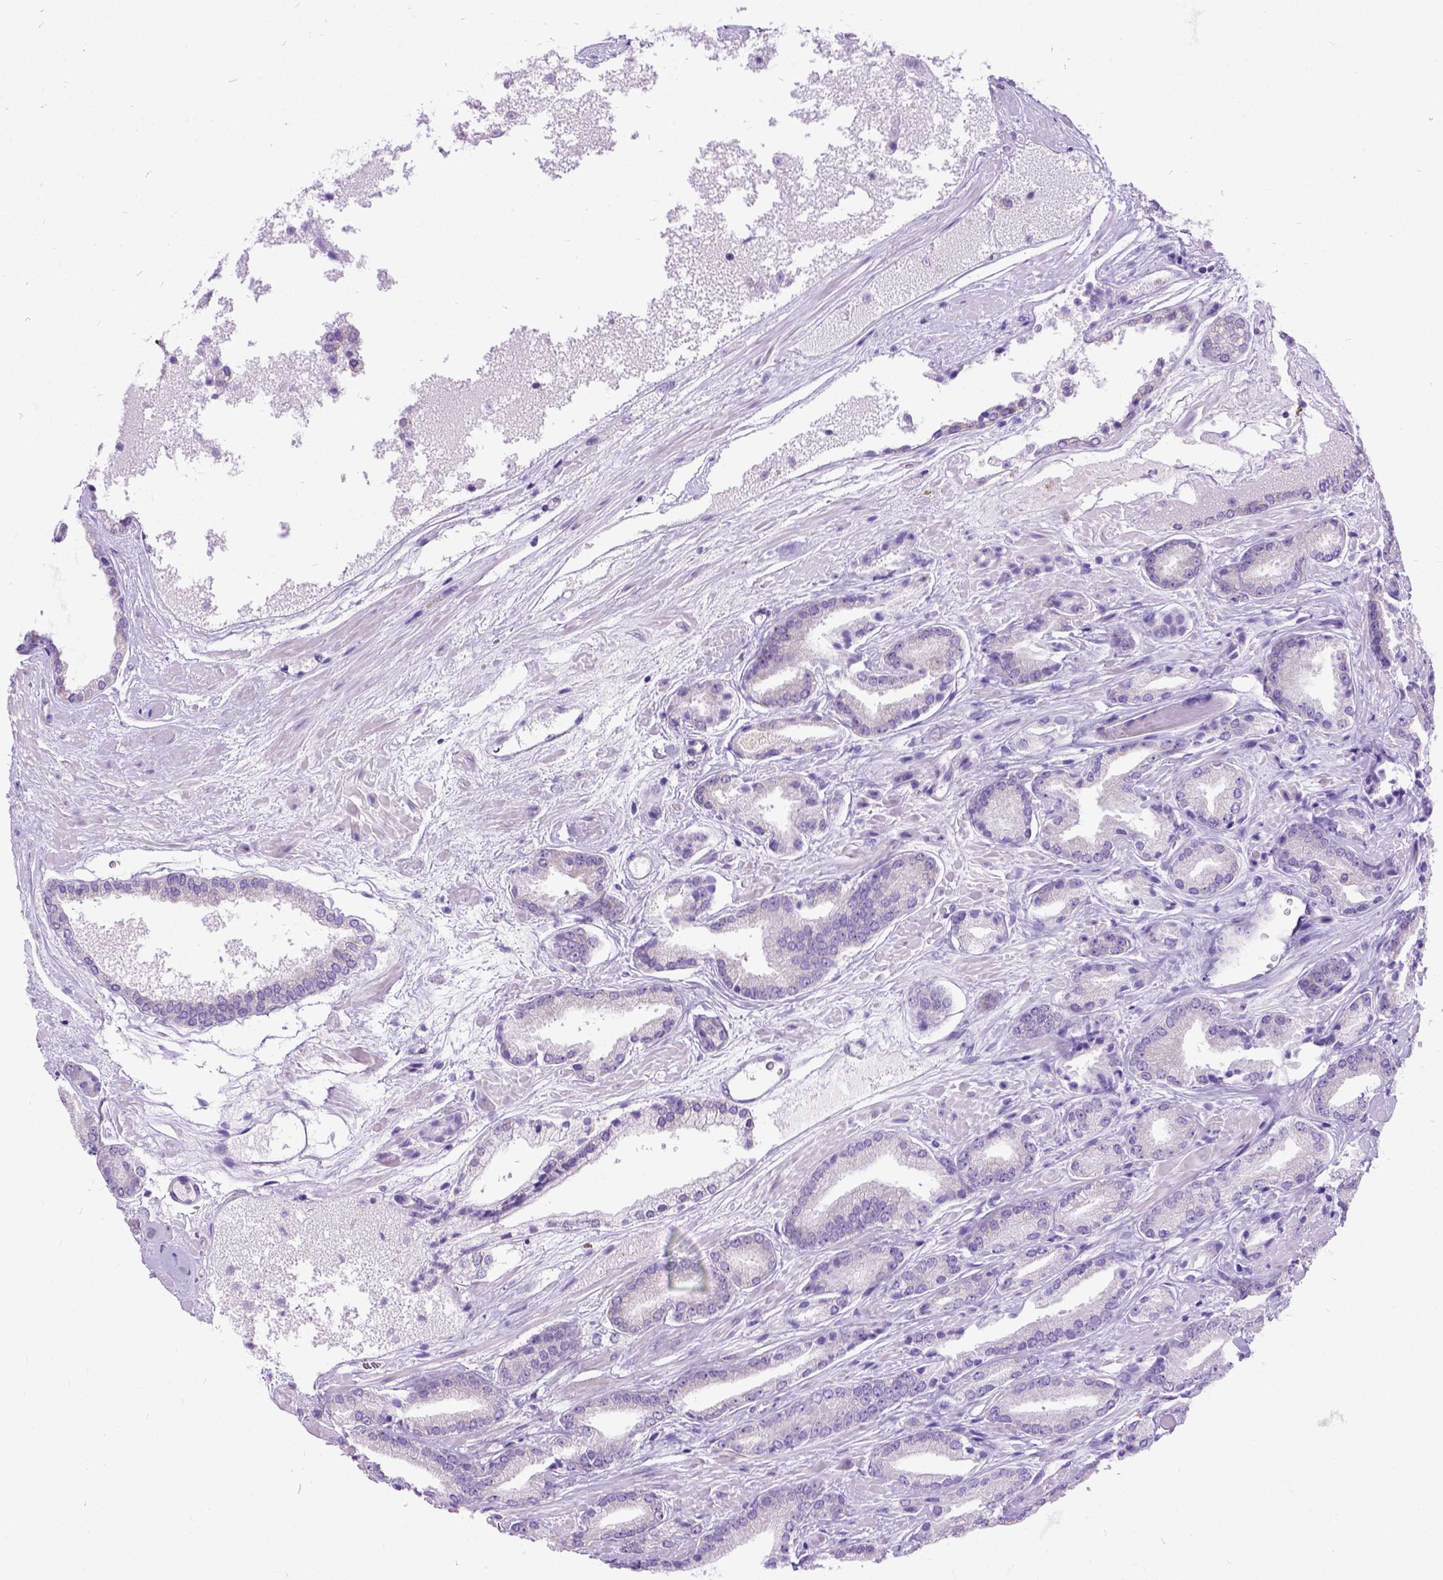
{"staining": {"intensity": "negative", "quantity": "none", "location": "none"}, "tissue": "prostate cancer", "cell_type": "Tumor cells", "image_type": "cancer", "snomed": [{"axis": "morphology", "description": "Adenocarcinoma, High grade"}, {"axis": "topography", "description": "Prostate"}], "caption": "Immunohistochemistry of prostate cancer shows no positivity in tumor cells.", "gene": "CFAP54", "patient": {"sex": "male", "age": 56}}